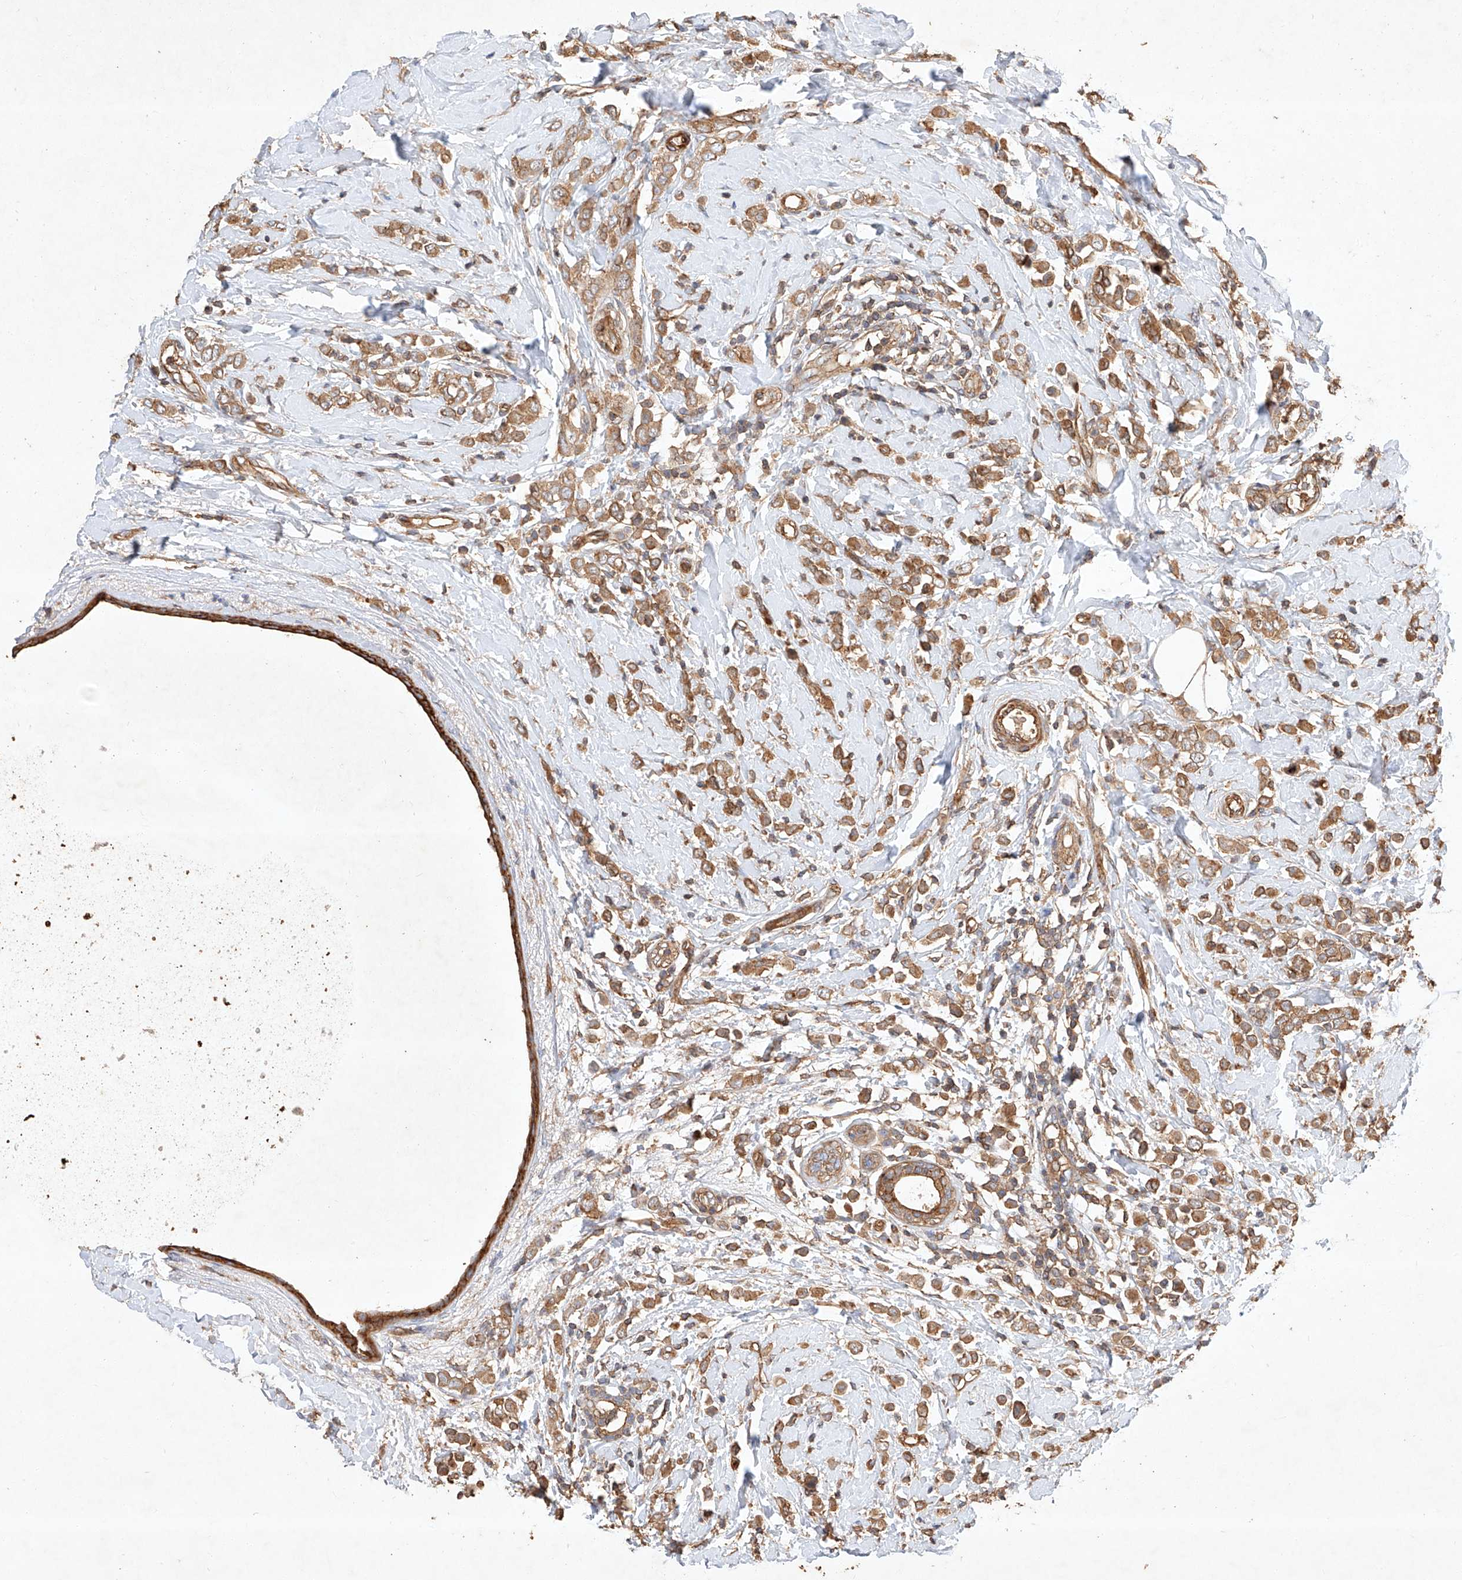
{"staining": {"intensity": "moderate", "quantity": ">75%", "location": "cytoplasmic/membranous"}, "tissue": "breast cancer", "cell_type": "Tumor cells", "image_type": "cancer", "snomed": [{"axis": "morphology", "description": "Lobular carcinoma"}, {"axis": "topography", "description": "Breast"}], "caption": "Breast cancer (lobular carcinoma) tissue reveals moderate cytoplasmic/membranous staining in about >75% of tumor cells, visualized by immunohistochemistry. Immunohistochemistry stains the protein of interest in brown and the nuclei are stained blue.", "gene": "GHDC", "patient": {"sex": "female", "age": 47}}